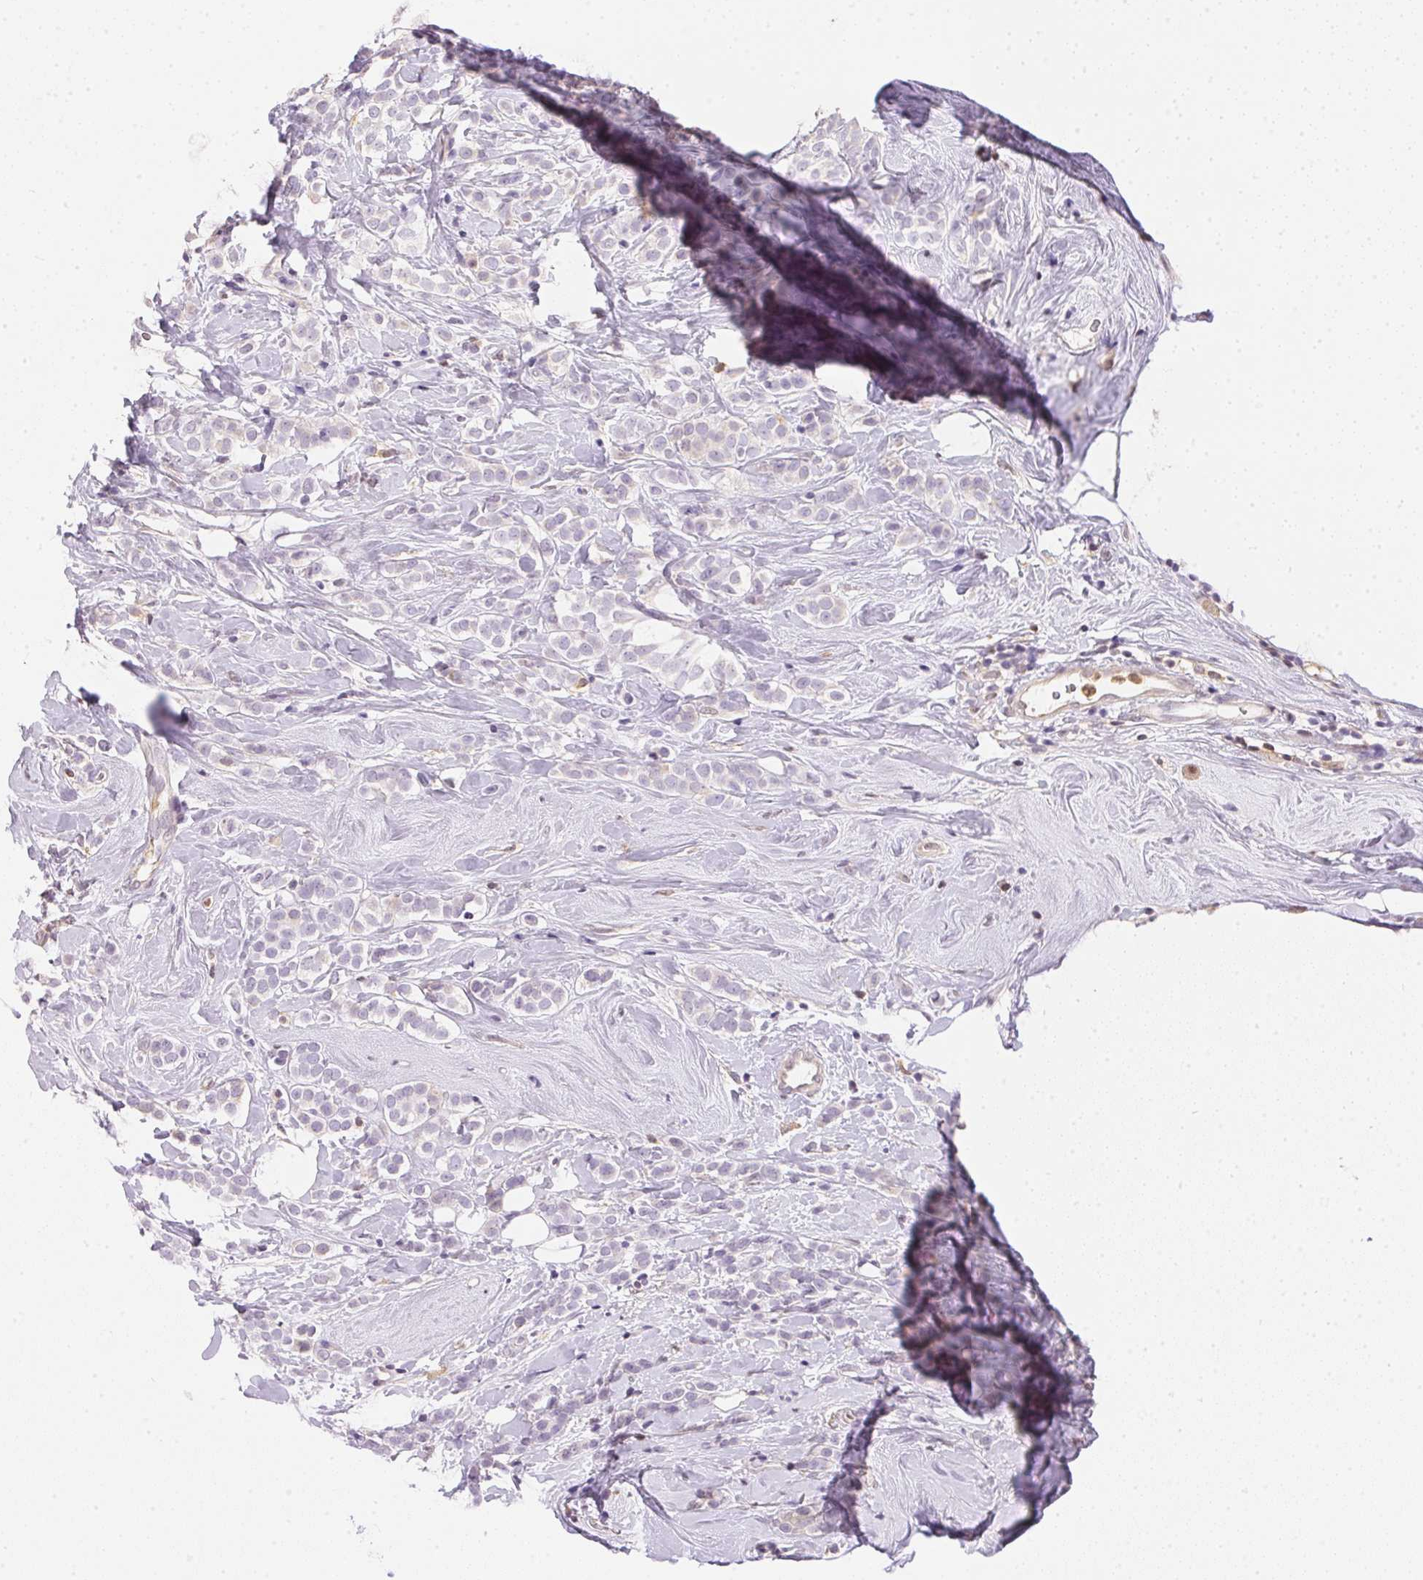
{"staining": {"intensity": "negative", "quantity": "none", "location": "none"}, "tissue": "breast cancer", "cell_type": "Tumor cells", "image_type": "cancer", "snomed": [{"axis": "morphology", "description": "Lobular carcinoma"}, {"axis": "topography", "description": "Breast"}], "caption": "DAB immunohistochemical staining of breast lobular carcinoma displays no significant positivity in tumor cells.", "gene": "S100A3", "patient": {"sex": "female", "age": 49}}